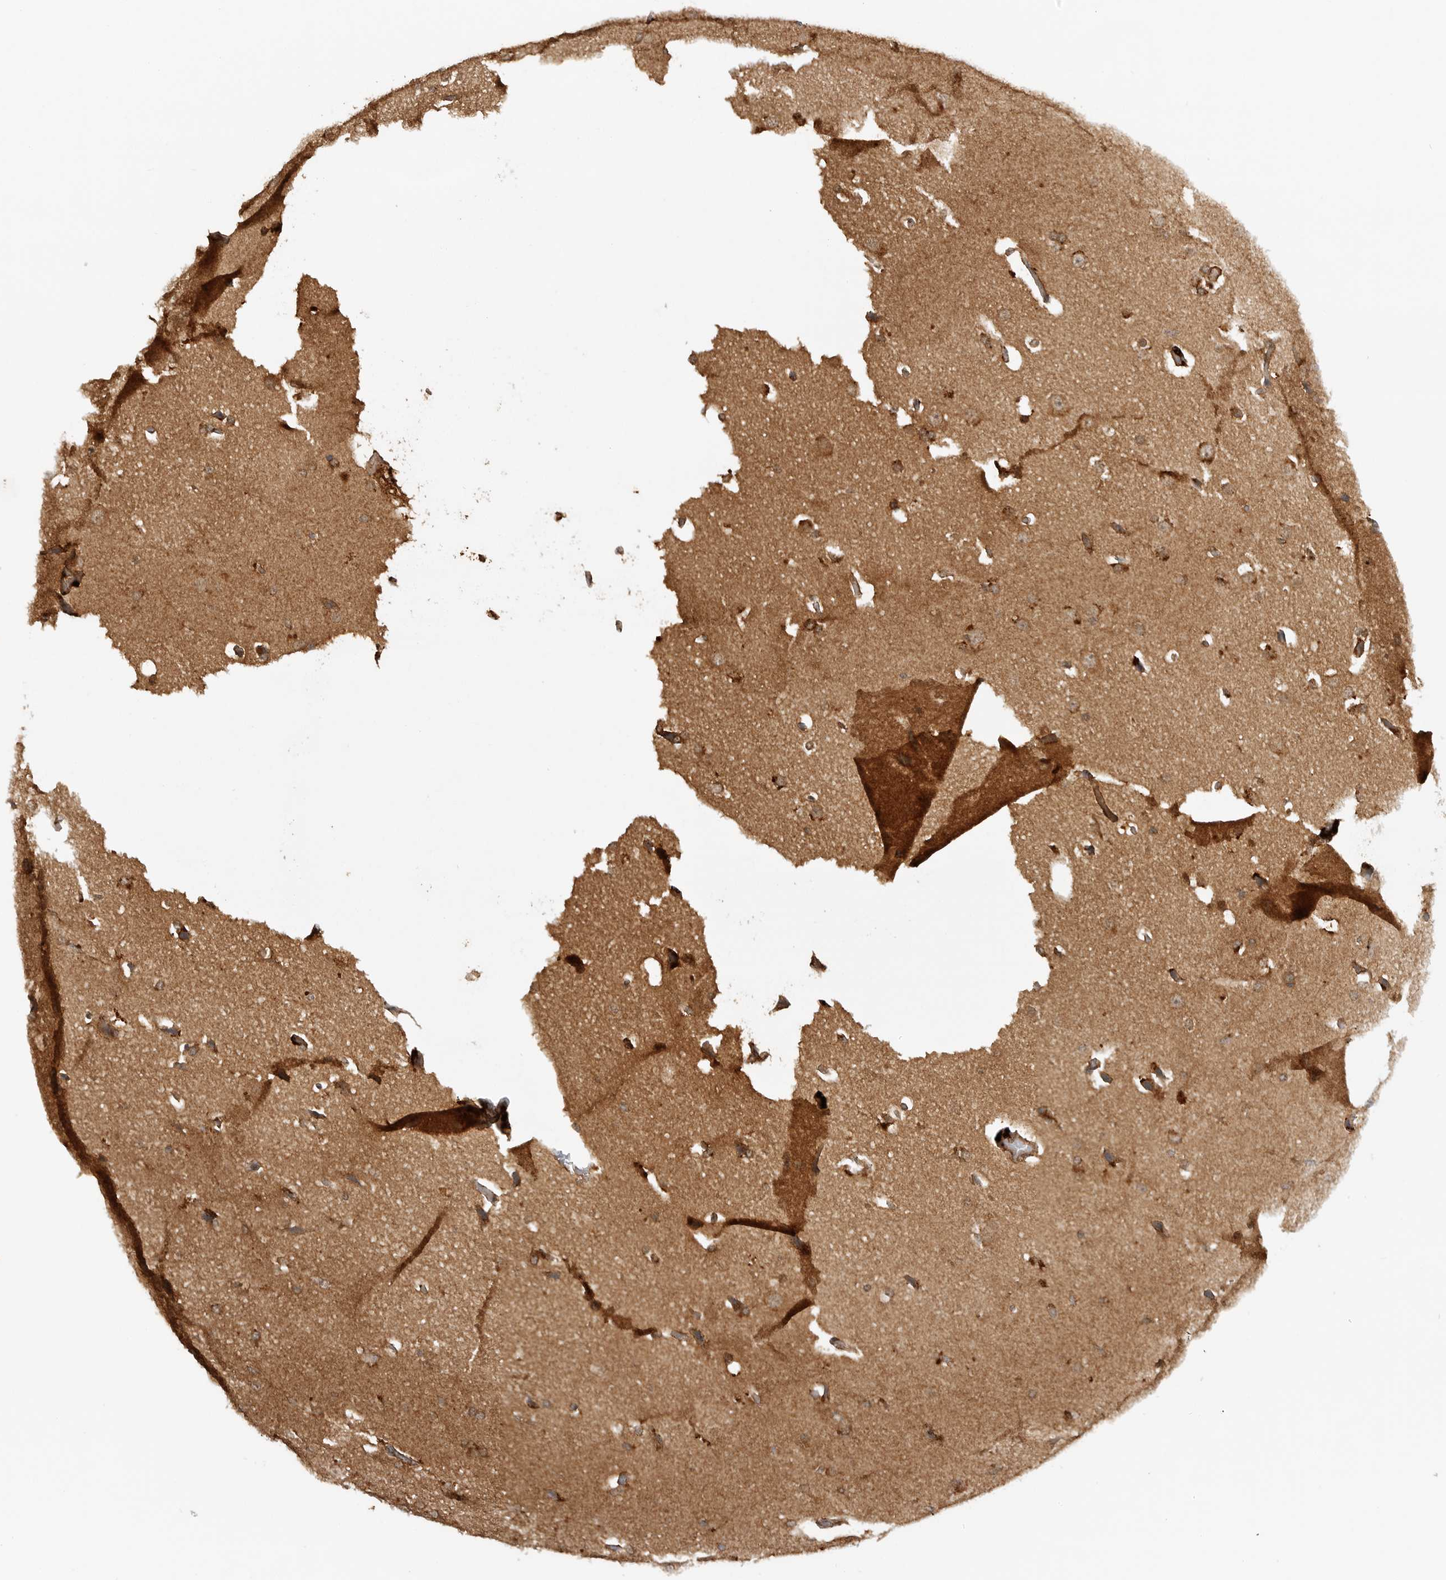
{"staining": {"intensity": "weak", "quantity": ">75%", "location": "cytoplasmic/membranous"}, "tissue": "glioma", "cell_type": "Tumor cells", "image_type": "cancer", "snomed": [{"axis": "morphology", "description": "Glioma, malignant, Low grade"}, {"axis": "topography", "description": "Brain"}], "caption": "Protein expression by immunohistochemistry demonstrates weak cytoplasmic/membranous staining in approximately >75% of tumor cells in glioma. (IHC, brightfield microscopy, high magnification).", "gene": "ICOSLG", "patient": {"sex": "female", "age": 37}}